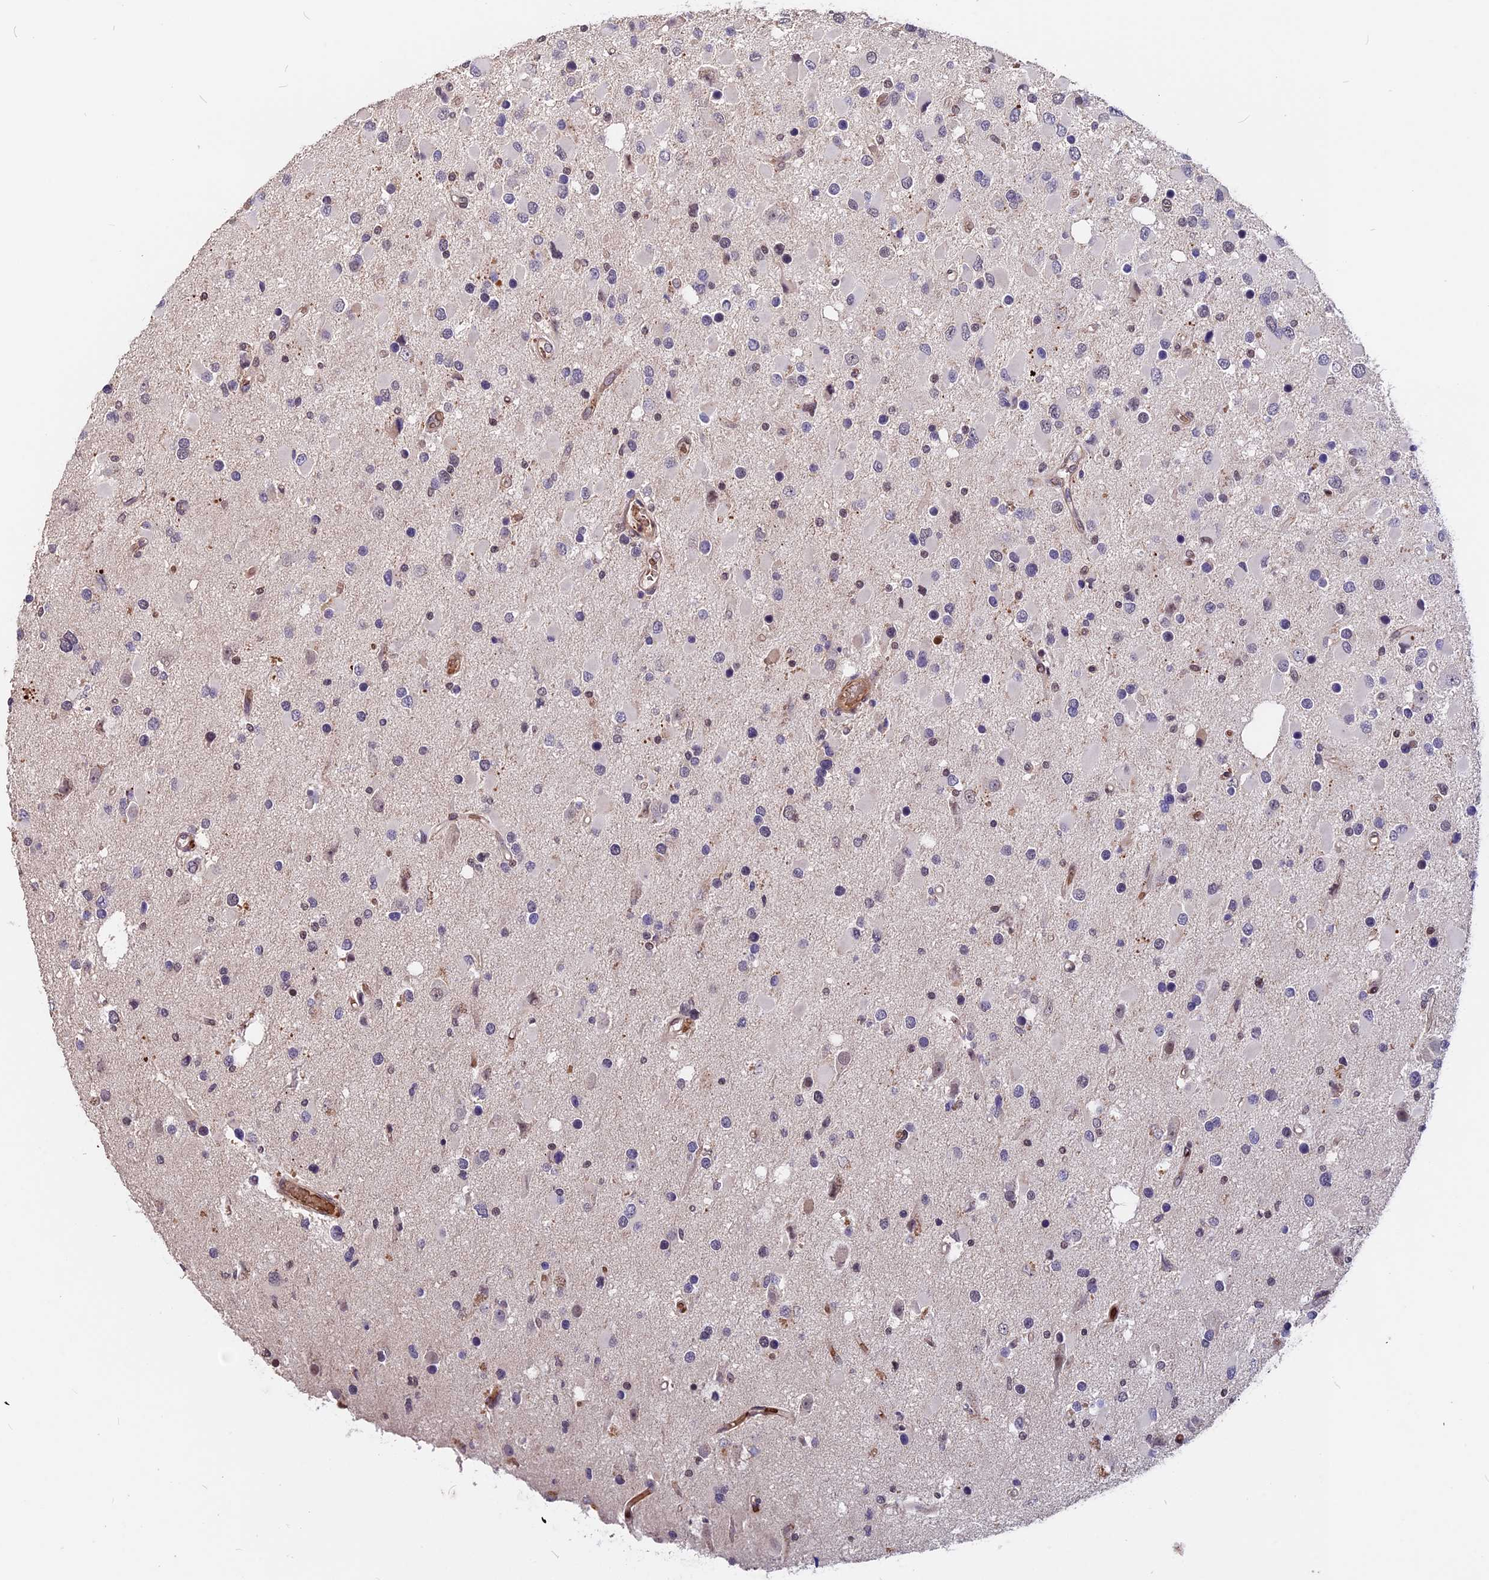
{"staining": {"intensity": "negative", "quantity": "none", "location": "none"}, "tissue": "glioma", "cell_type": "Tumor cells", "image_type": "cancer", "snomed": [{"axis": "morphology", "description": "Glioma, malignant, High grade"}, {"axis": "topography", "description": "Brain"}], "caption": "Immunohistochemical staining of human malignant glioma (high-grade) demonstrates no significant positivity in tumor cells.", "gene": "ZC3H10", "patient": {"sex": "male", "age": 53}}